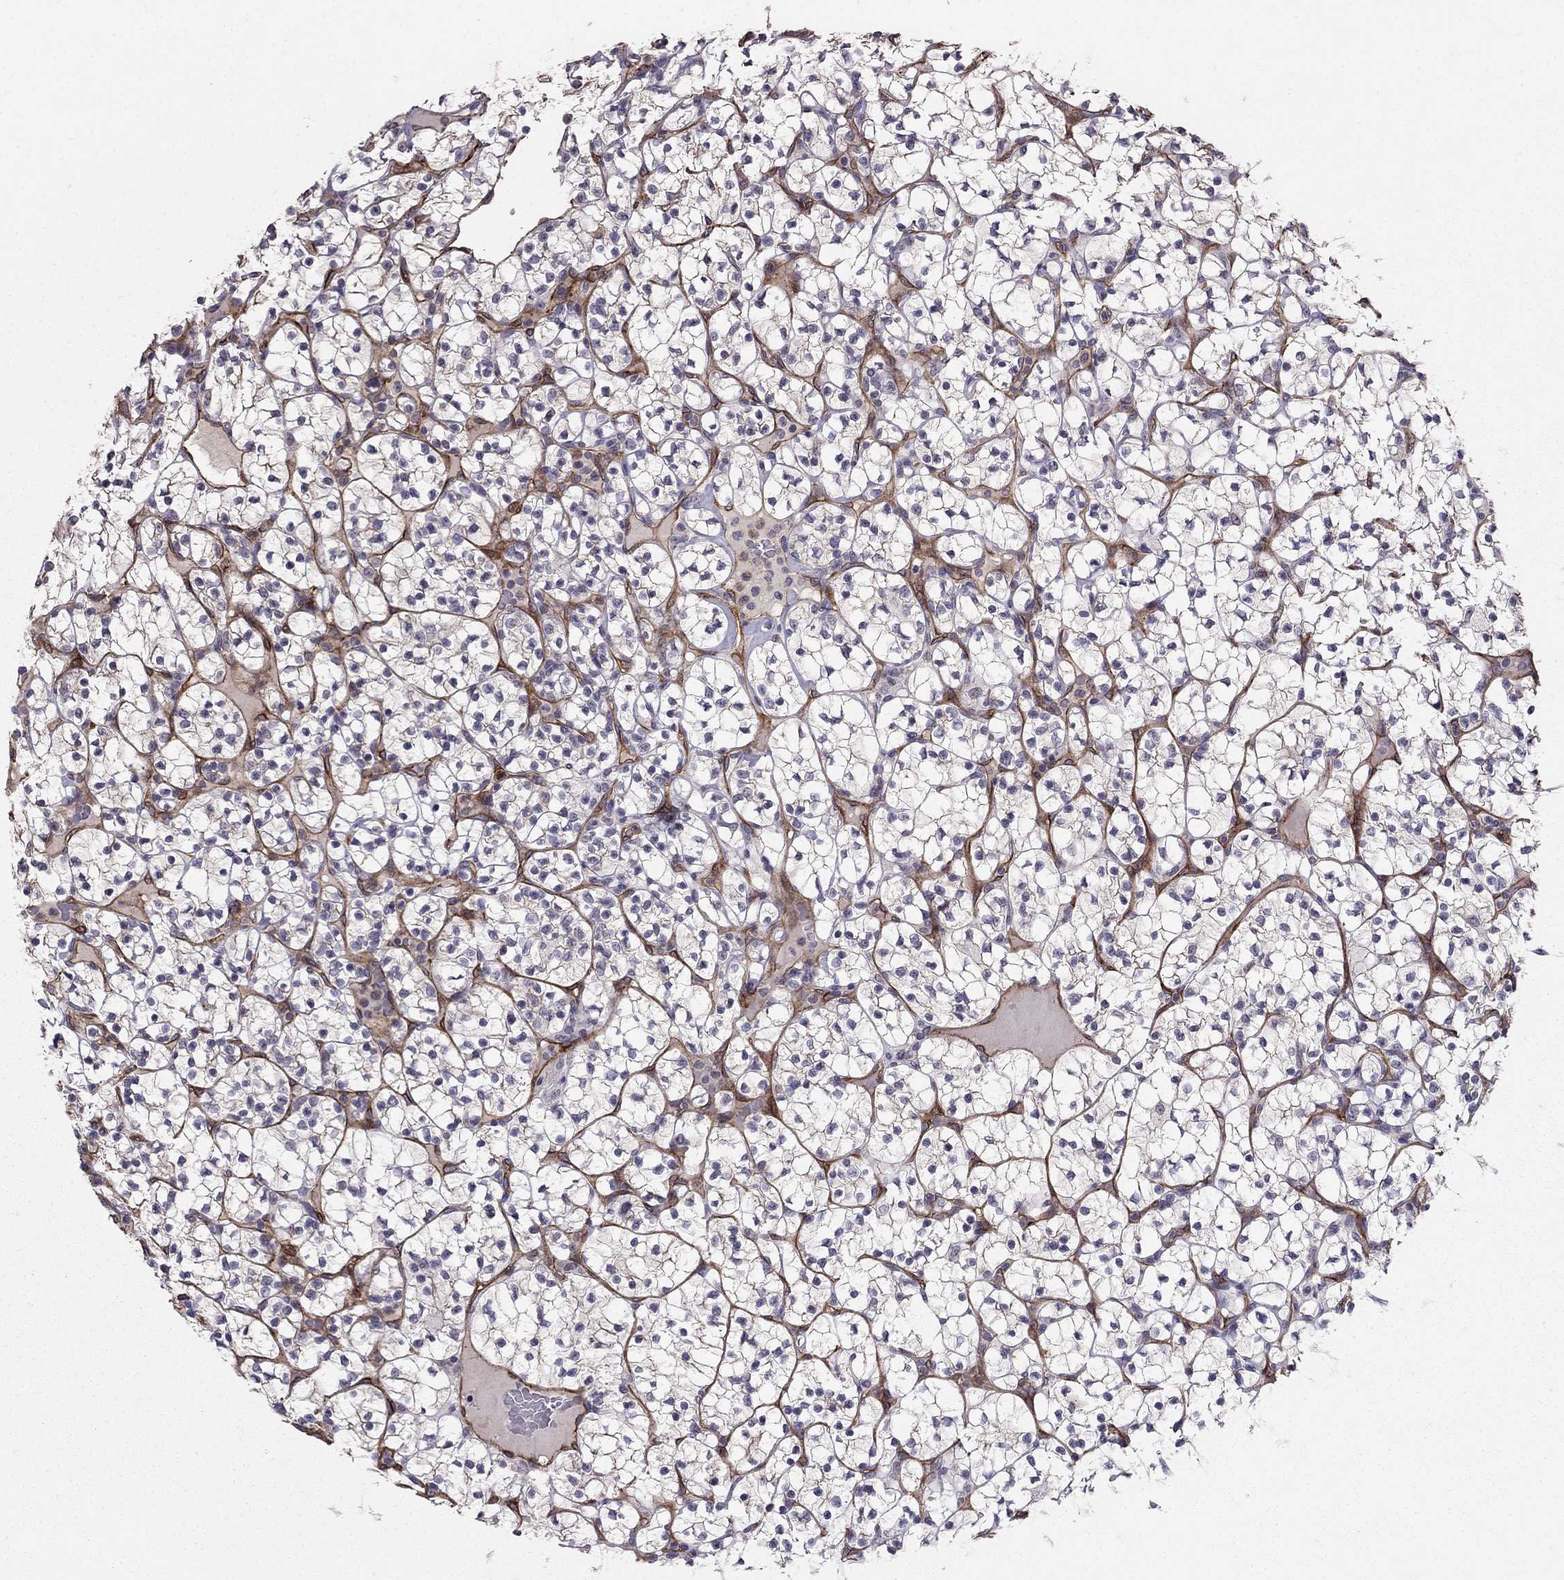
{"staining": {"intensity": "negative", "quantity": "none", "location": "none"}, "tissue": "renal cancer", "cell_type": "Tumor cells", "image_type": "cancer", "snomed": [{"axis": "morphology", "description": "Adenocarcinoma, NOS"}, {"axis": "topography", "description": "Kidney"}], "caption": "This is a micrograph of IHC staining of adenocarcinoma (renal), which shows no staining in tumor cells.", "gene": "RASIP1", "patient": {"sex": "female", "age": 89}}